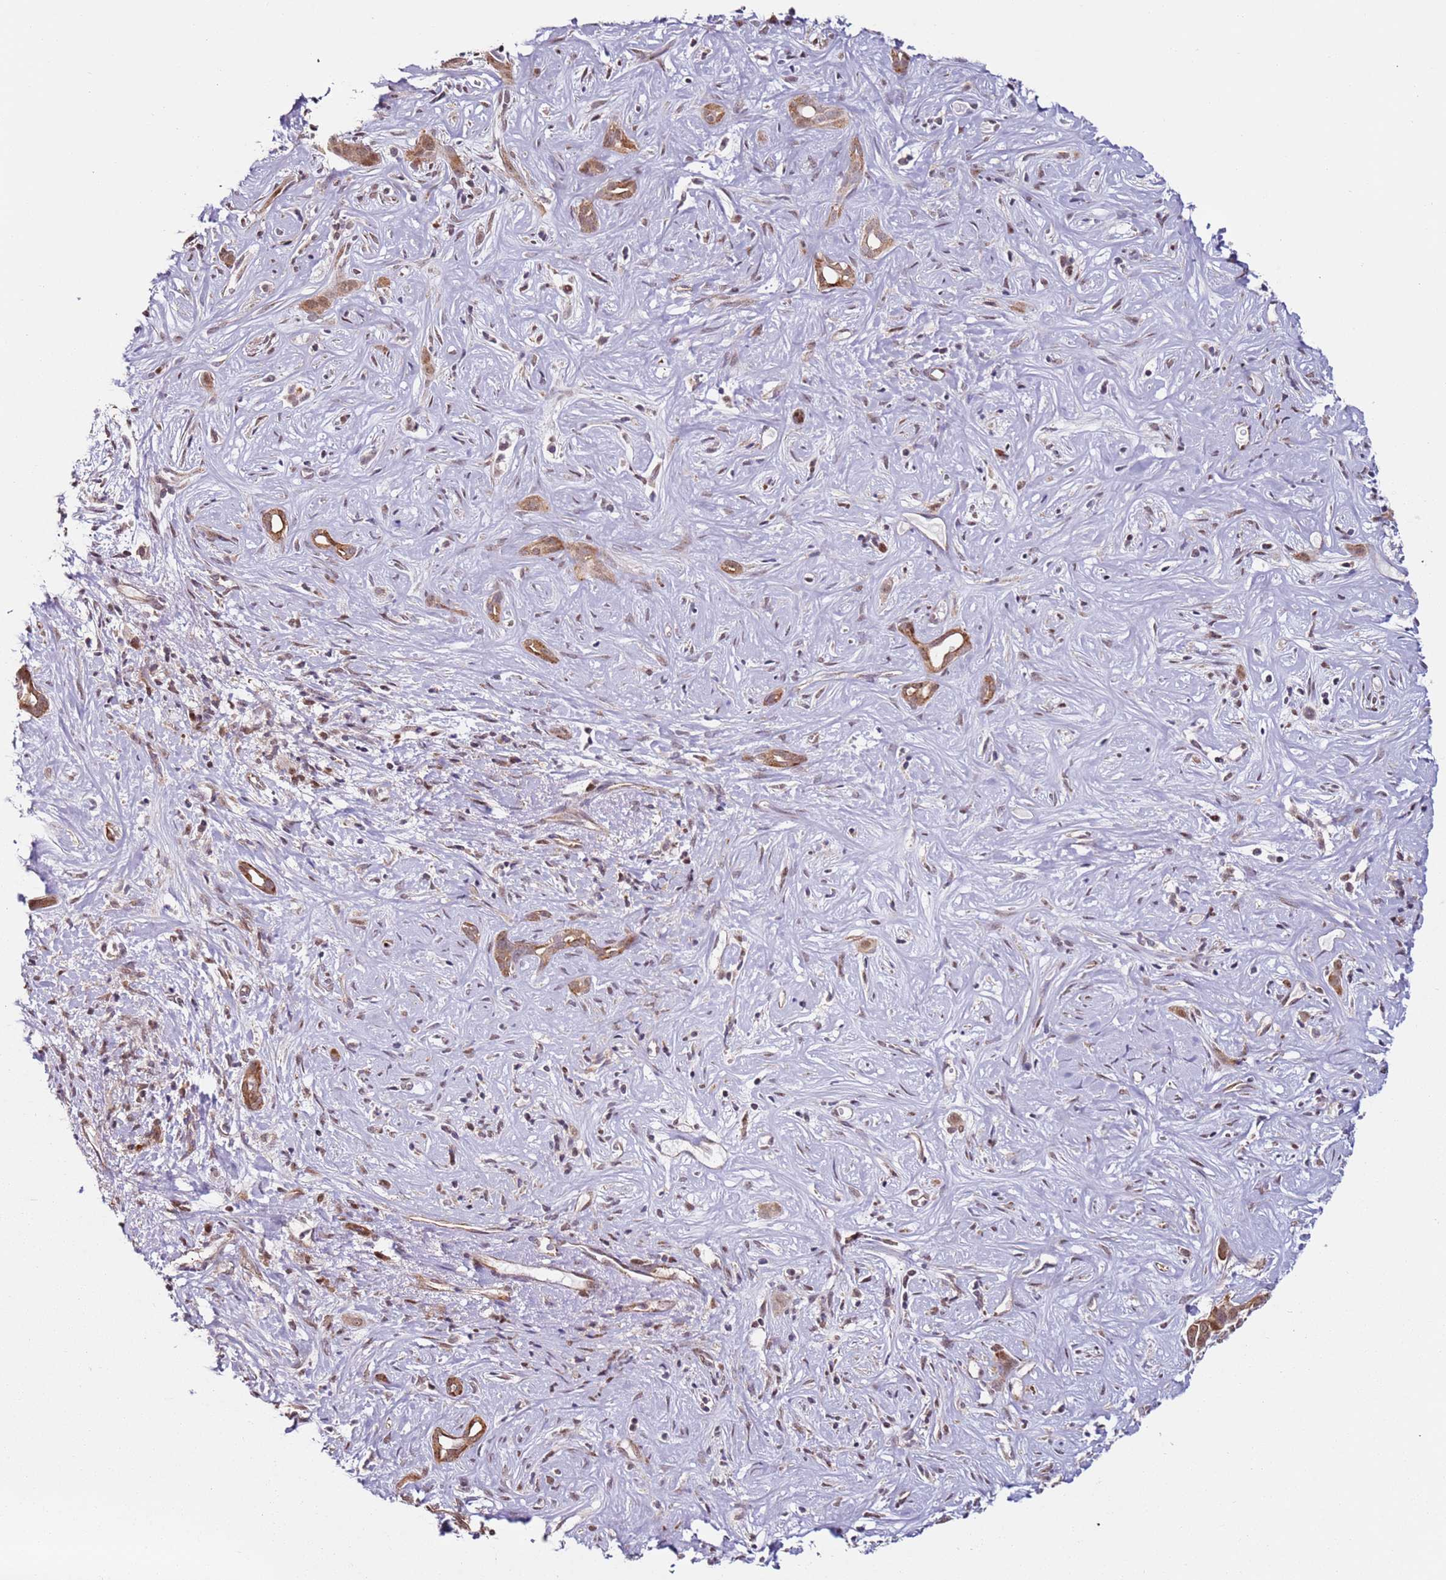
{"staining": {"intensity": "moderate", "quantity": "25%-75%", "location": "cytoplasmic/membranous,nuclear"}, "tissue": "liver cancer", "cell_type": "Tumor cells", "image_type": "cancer", "snomed": [{"axis": "morphology", "description": "Cholangiocarcinoma"}, {"axis": "topography", "description": "Liver"}], "caption": "Cholangiocarcinoma (liver) stained for a protein (brown) reveals moderate cytoplasmic/membranous and nuclear positive staining in about 25%-75% of tumor cells.", "gene": "PSMD4", "patient": {"sex": "male", "age": 67}}